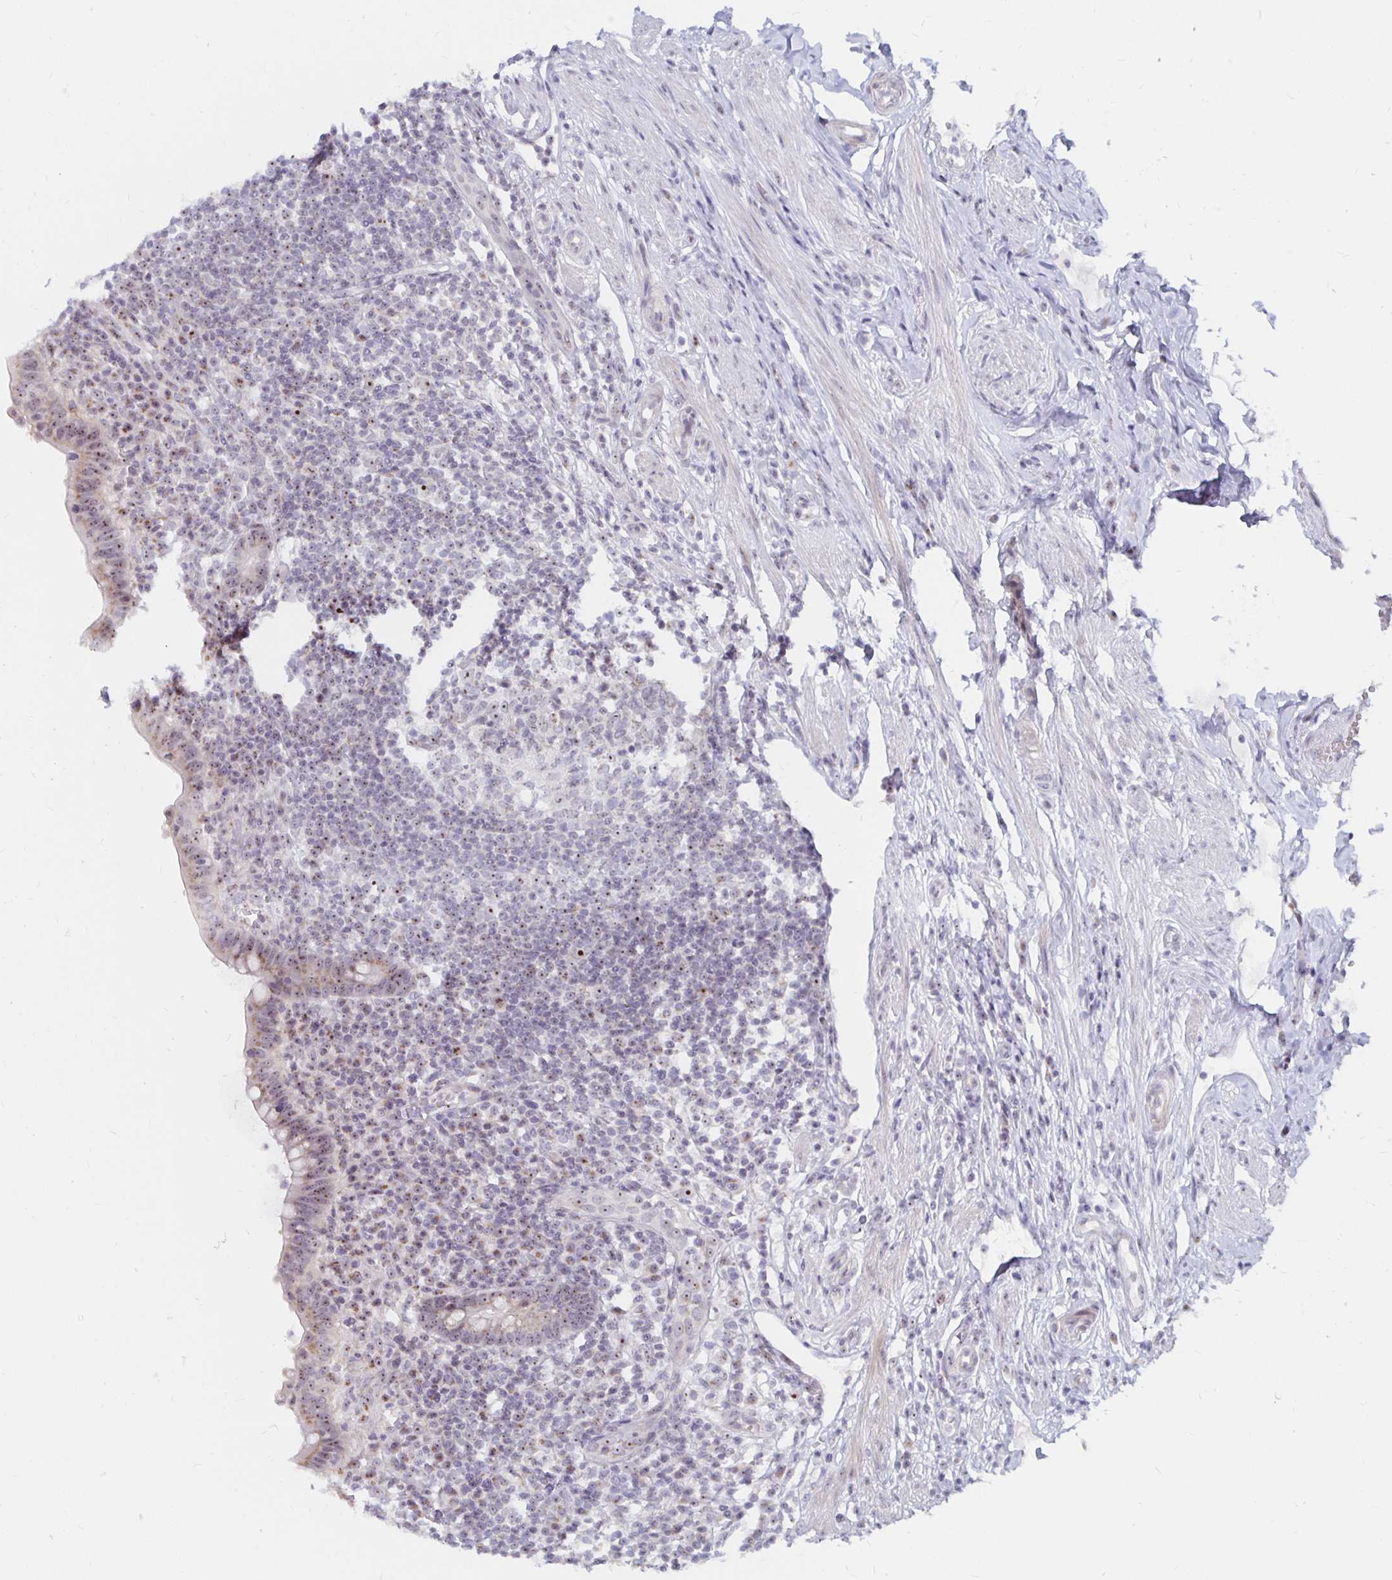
{"staining": {"intensity": "moderate", "quantity": "25%-75%", "location": "nuclear"}, "tissue": "appendix", "cell_type": "Glandular cells", "image_type": "normal", "snomed": [{"axis": "morphology", "description": "Normal tissue, NOS"}, {"axis": "topography", "description": "Appendix"}], "caption": "High-power microscopy captured an immunohistochemistry photomicrograph of unremarkable appendix, revealing moderate nuclear positivity in about 25%-75% of glandular cells.", "gene": "NUP85", "patient": {"sex": "female", "age": 56}}